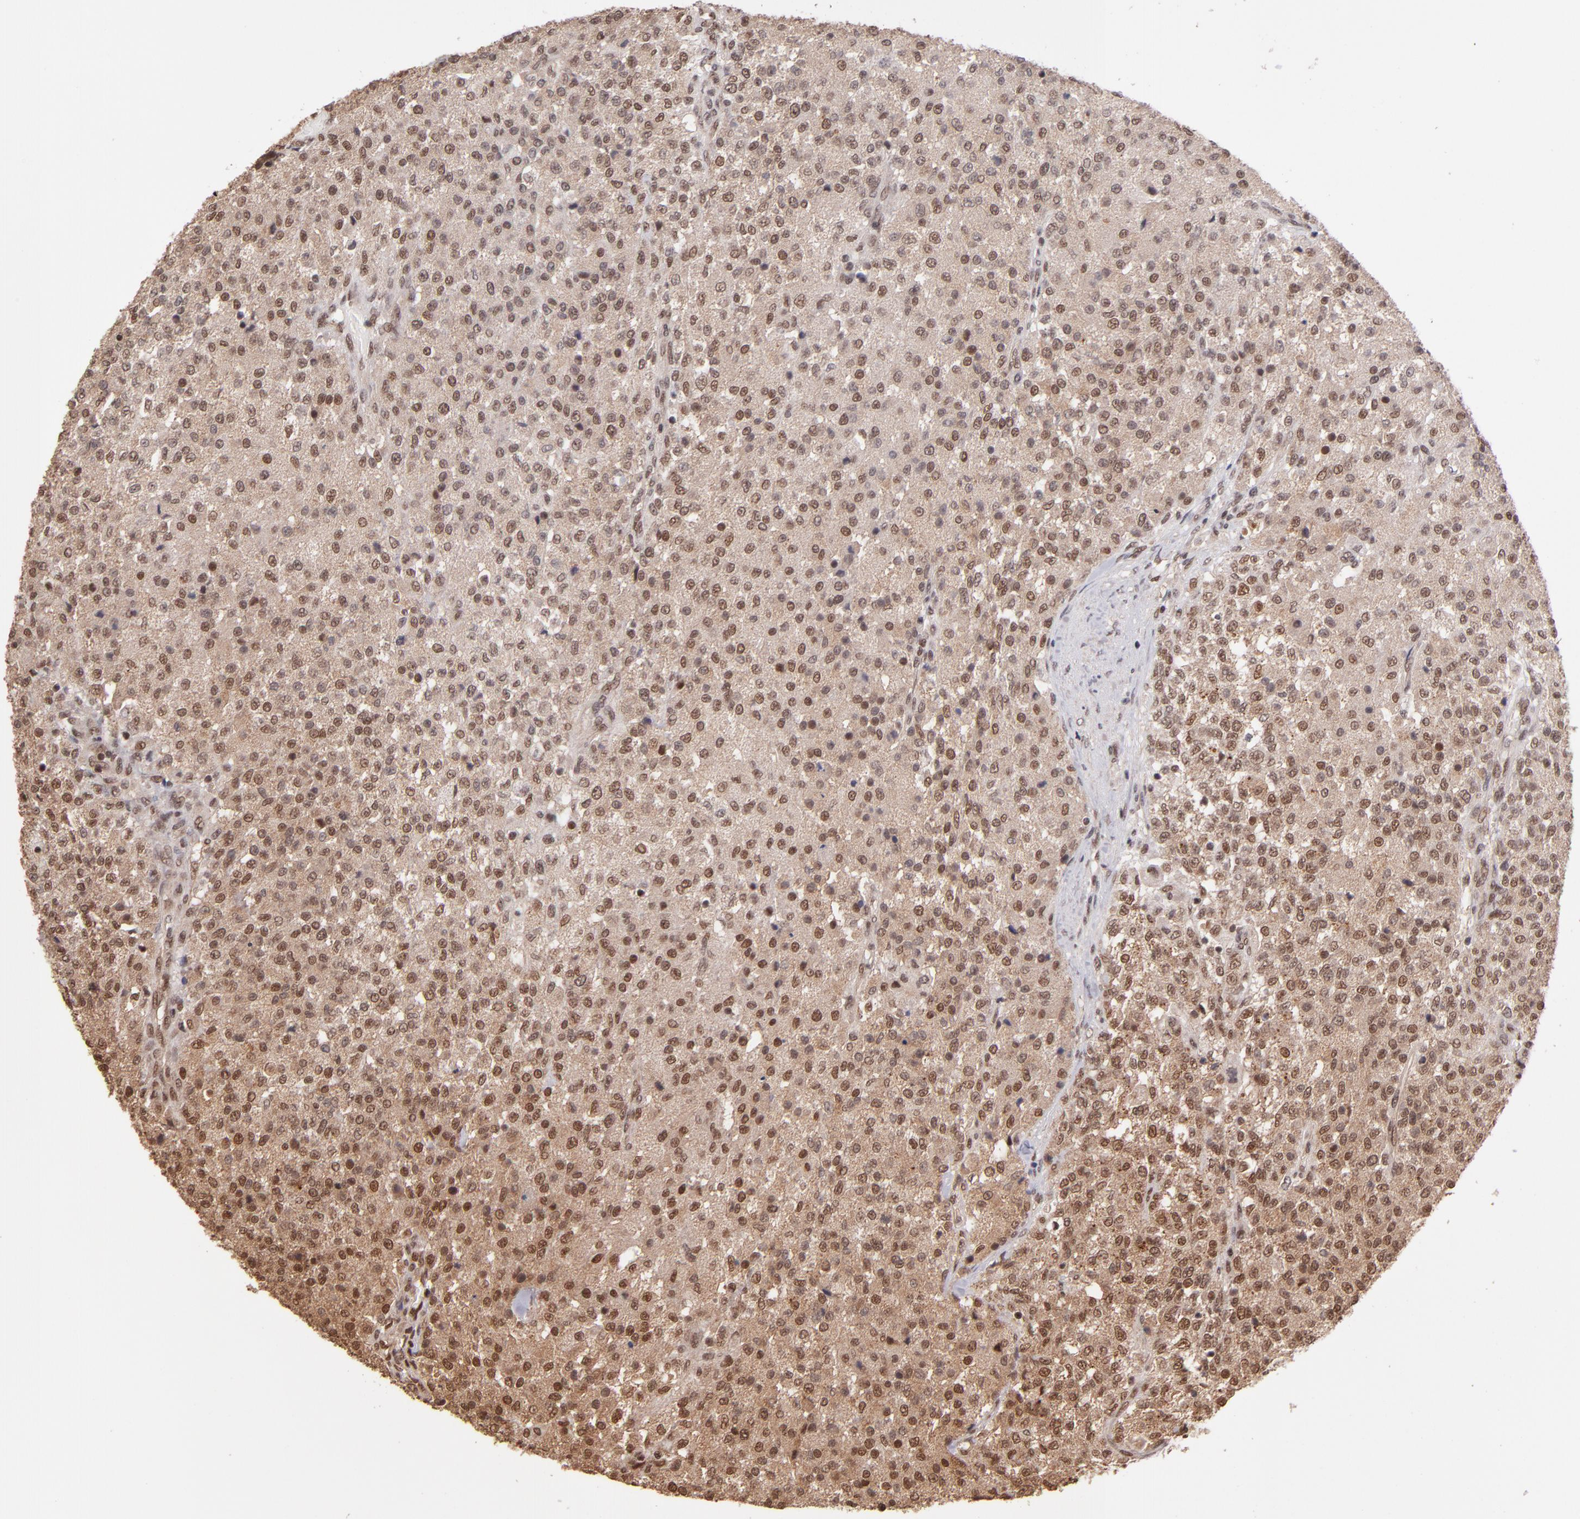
{"staining": {"intensity": "moderate", "quantity": ">75%", "location": "cytoplasmic/membranous,nuclear"}, "tissue": "testis cancer", "cell_type": "Tumor cells", "image_type": "cancer", "snomed": [{"axis": "morphology", "description": "Seminoma, NOS"}, {"axis": "topography", "description": "Testis"}], "caption": "This histopathology image demonstrates immunohistochemistry (IHC) staining of human testis cancer (seminoma), with medium moderate cytoplasmic/membranous and nuclear staining in about >75% of tumor cells.", "gene": "TERF2", "patient": {"sex": "male", "age": 59}}